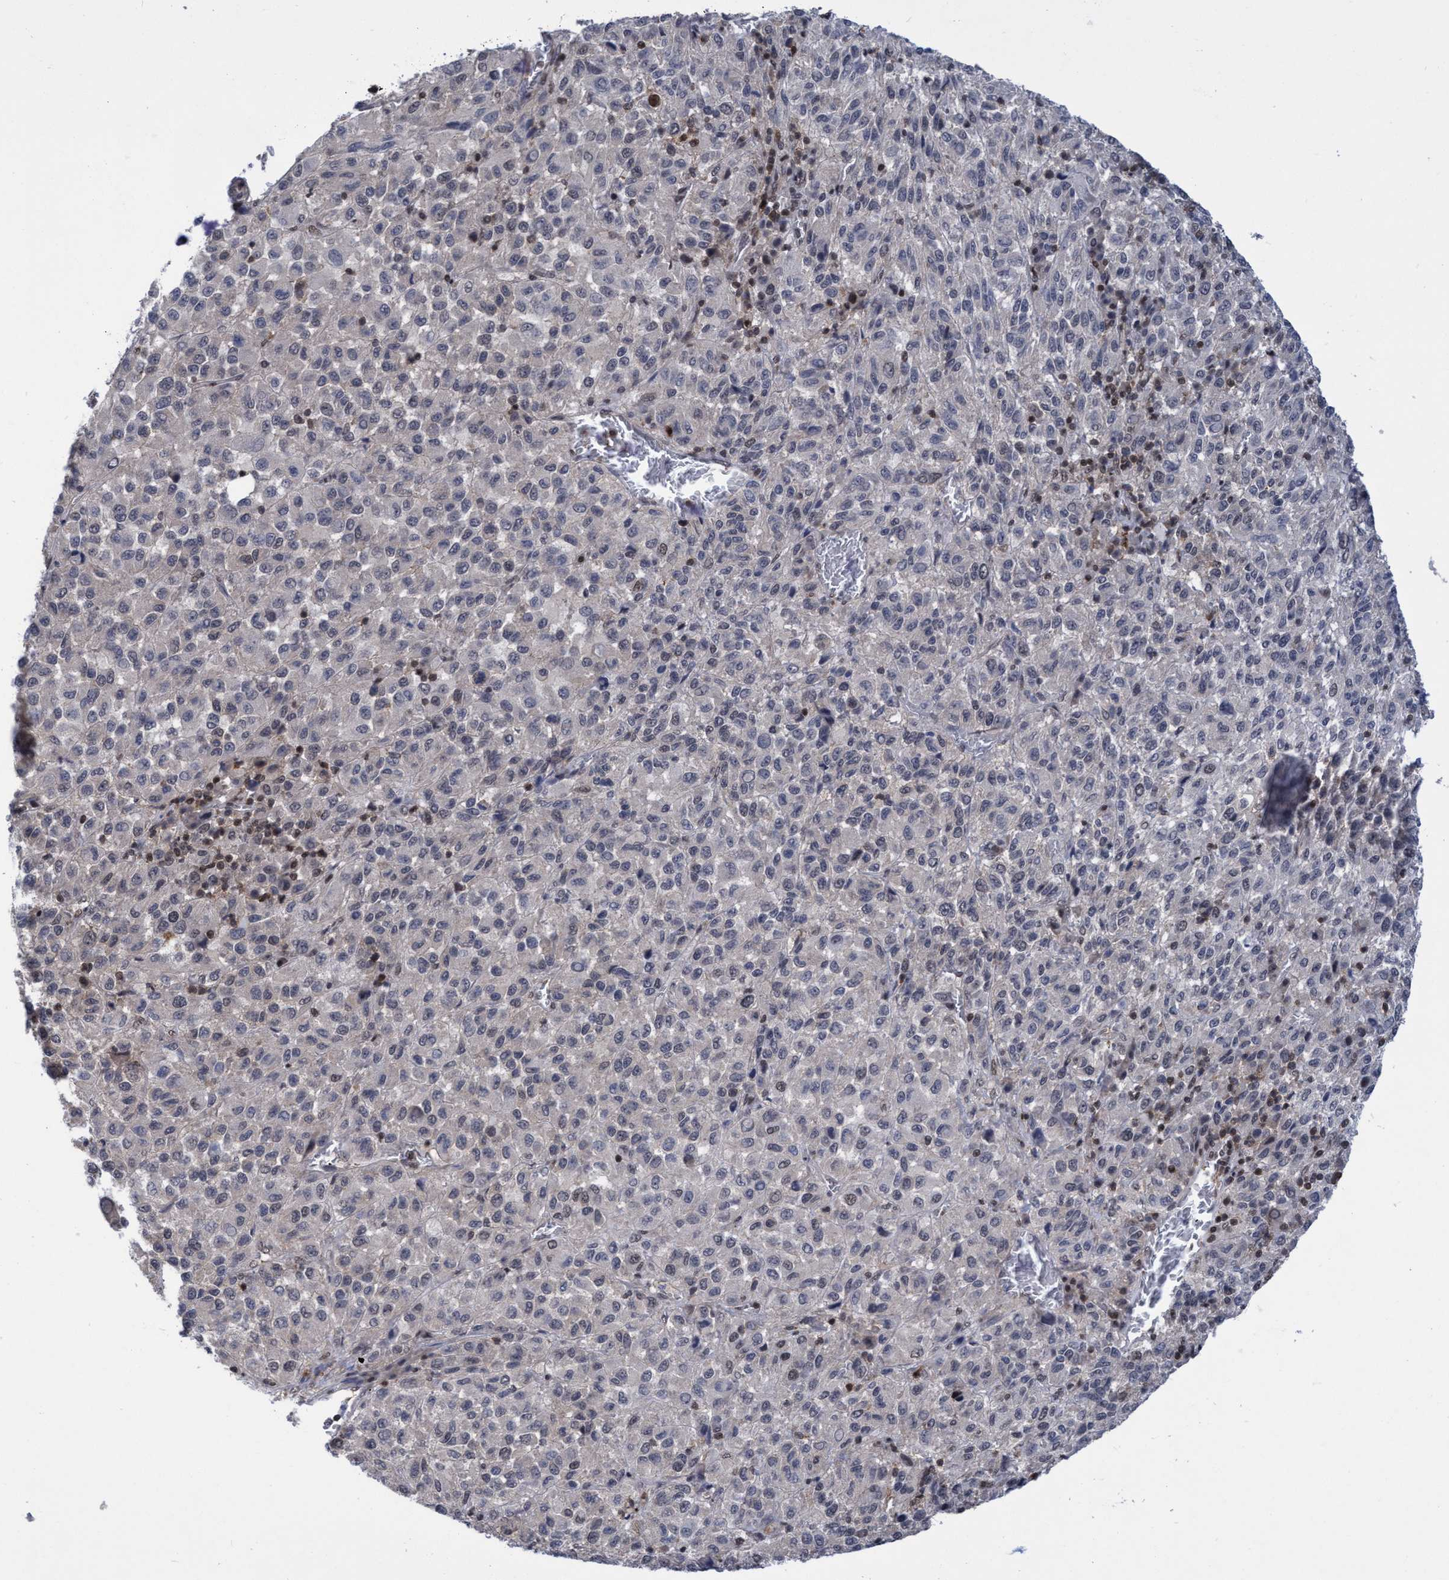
{"staining": {"intensity": "weak", "quantity": "<25%", "location": "nuclear"}, "tissue": "skin cancer", "cell_type": "Tumor cells", "image_type": "cancer", "snomed": [{"axis": "morphology", "description": "Squamous cell carcinoma, NOS"}, {"axis": "topography", "description": "Skin"}], "caption": "A photomicrograph of human skin cancer is negative for staining in tumor cells. (Stains: DAB IHC with hematoxylin counter stain, Microscopy: brightfield microscopy at high magnification).", "gene": "C9orf78", "patient": {"sex": "female", "age": 73}}